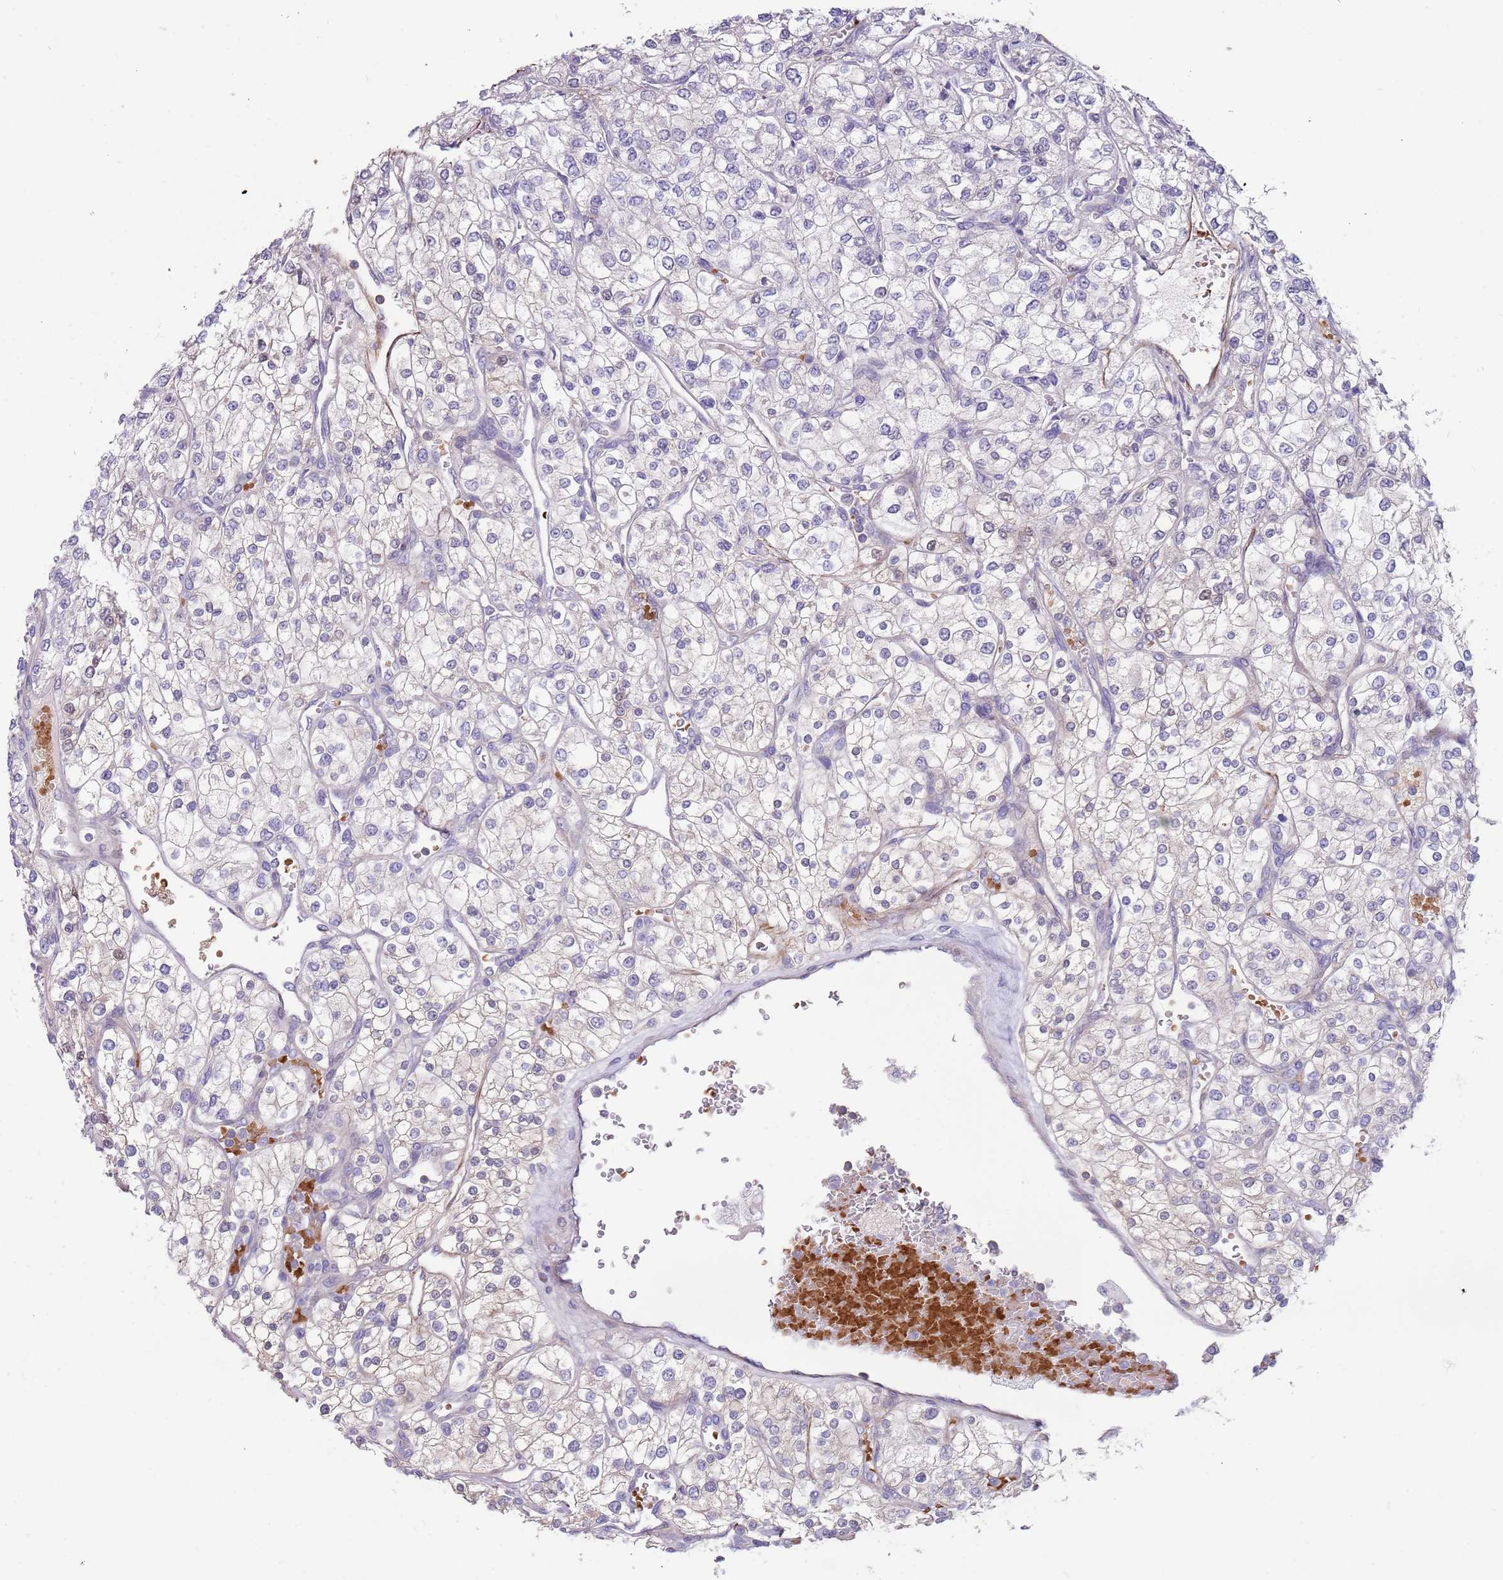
{"staining": {"intensity": "negative", "quantity": "none", "location": "none"}, "tissue": "renal cancer", "cell_type": "Tumor cells", "image_type": "cancer", "snomed": [{"axis": "morphology", "description": "Adenocarcinoma, NOS"}, {"axis": "topography", "description": "Kidney"}], "caption": "Histopathology image shows no significant protein expression in tumor cells of renal cancer.", "gene": "ZNF14", "patient": {"sex": "male", "age": 80}}